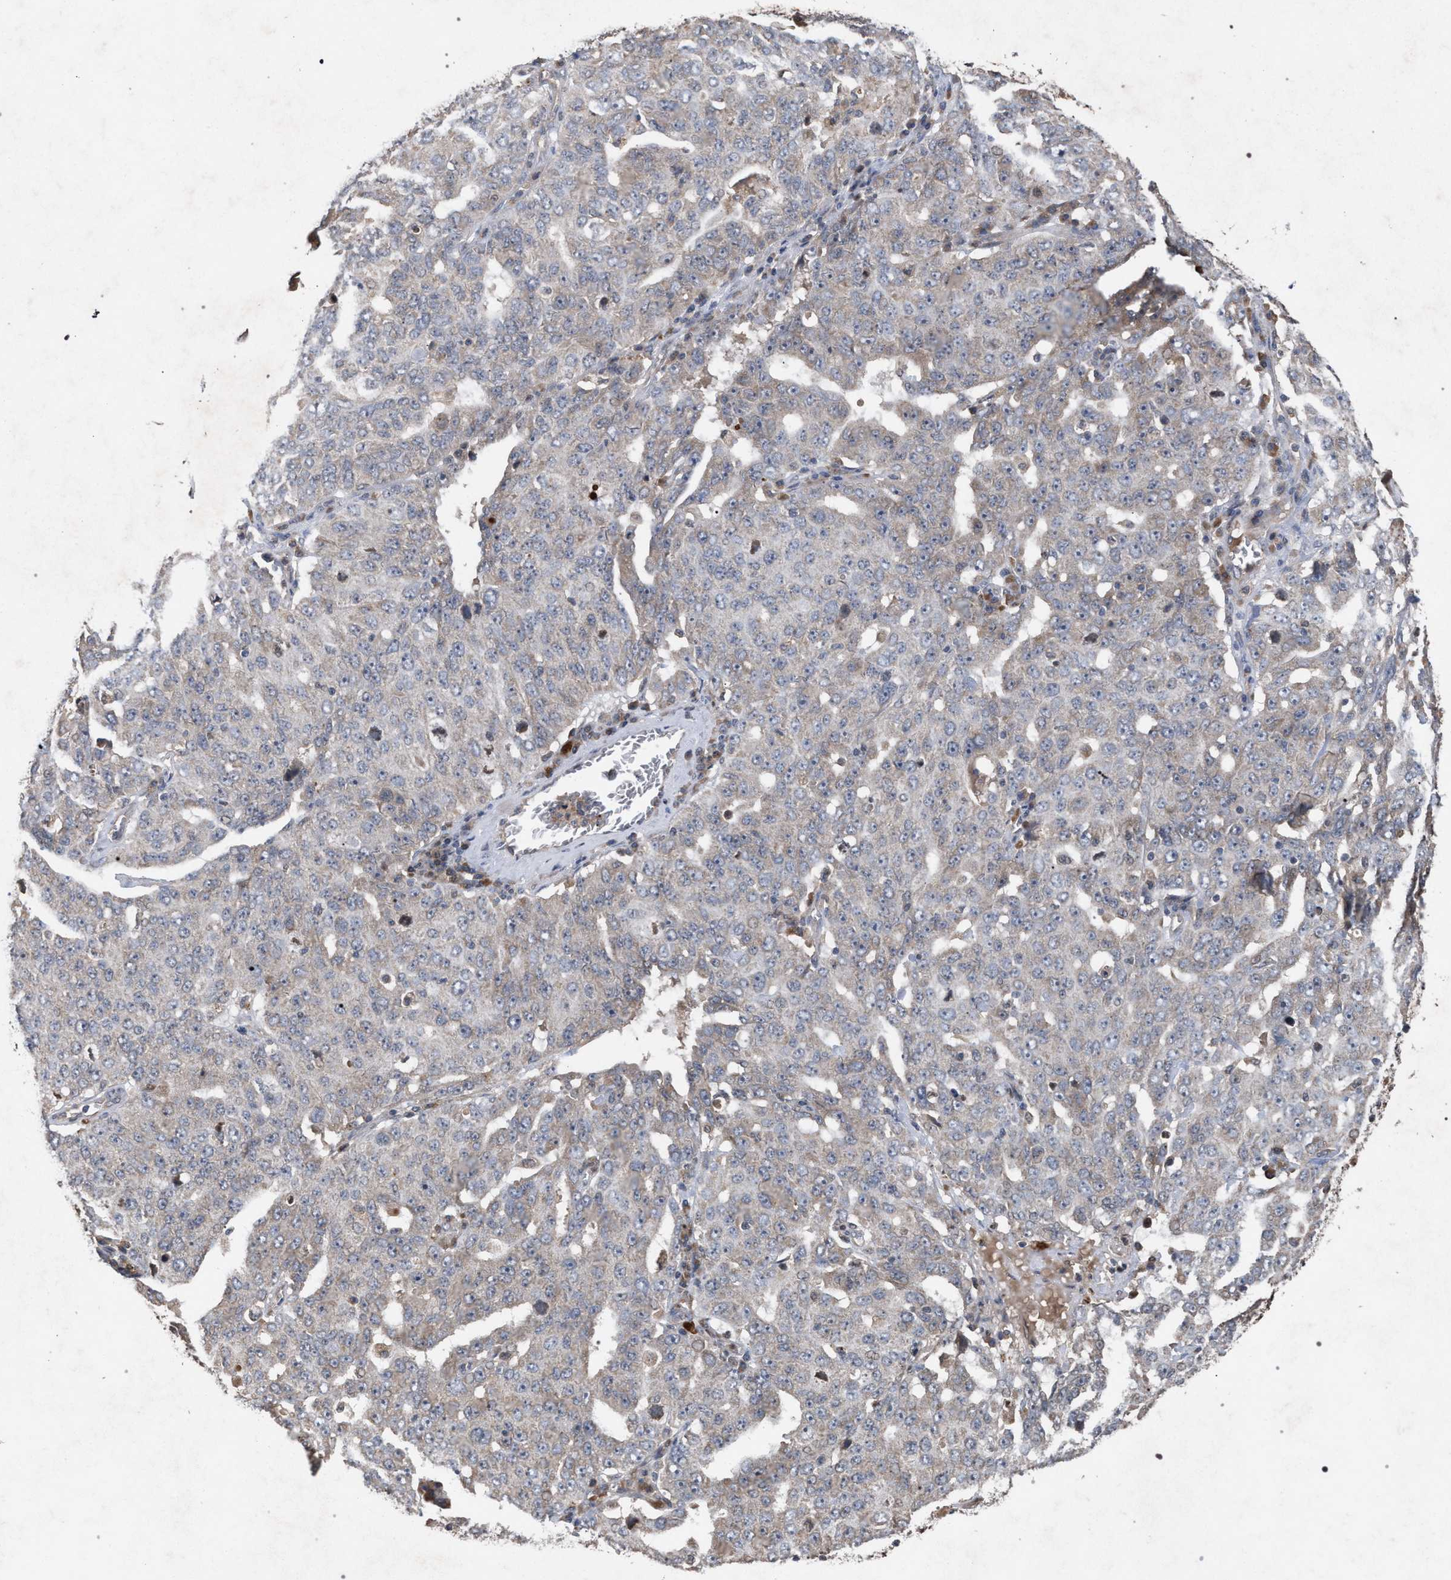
{"staining": {"intensity": "negative", "quantity": "none", "location": "none"}, "tissue": "ovarian cancer", "cell_type": "Tumor cells", "image_type": "cancer", "snomed": [{"axis": "morphology", "description": "Carcinoma, endometroid"}, {"axis": "topography", "description": "Ovary"}], "caption": "Ovarian endometroid carcinoma stained for a protein using immunohistochemistry shows no staining tumor cells.", "gene": "SLC4A4", "patient": {"sex": "female", "age": 62}}